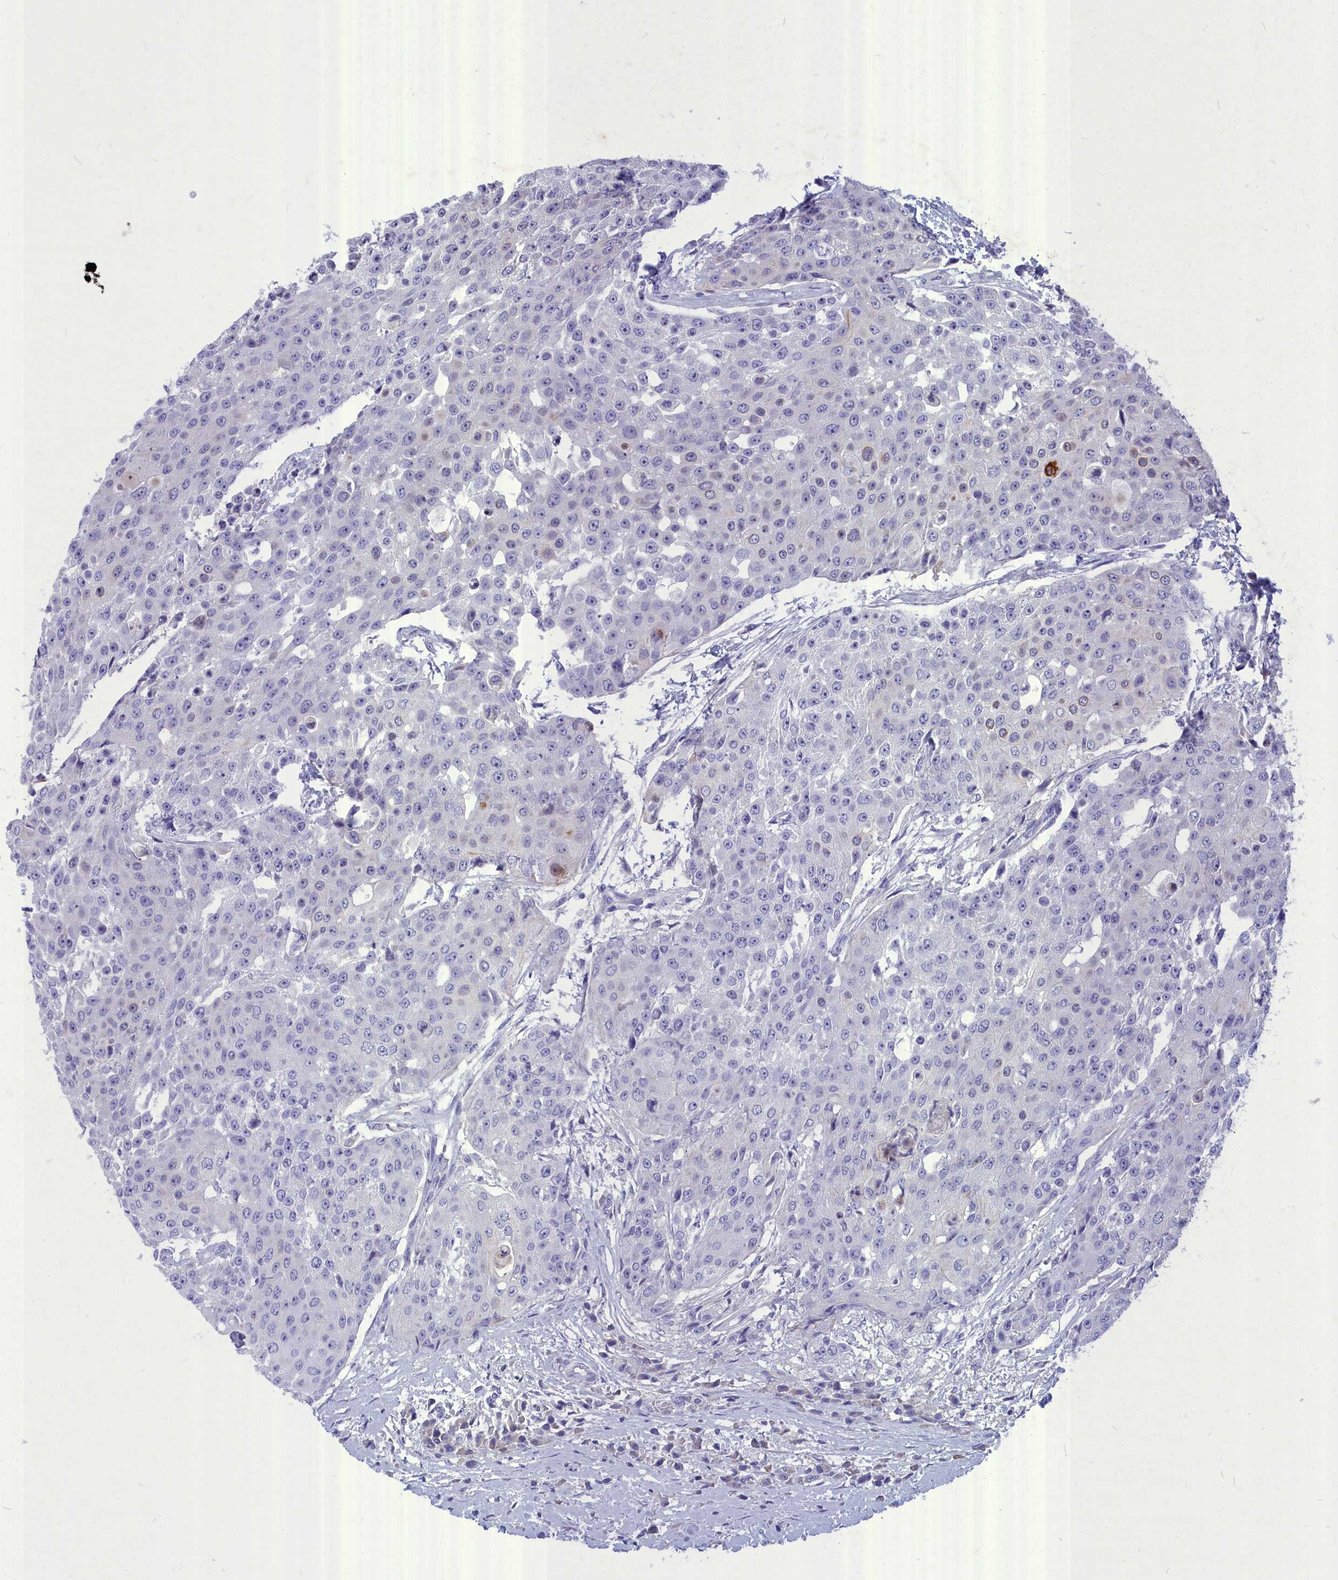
{"staining": {"intensity": "negative", "quantity": "none", "location": "none"}, "tissue": "urothelial cancer", "cell_type": "Tumor cells", "image_type": "cancer", "snomed": [{"axis": "morphology", "description": "Urothelial carcinoma, High grade"}, {"axis": "topography", "description": "Urinary bladder"}], "caption": "This is a image of IHC staining of high-grade urothelial carcinoma, which shows no expression in tumor cells.", "gene": "DEFB119", "patient": {"sex": "female", "age": 63}}